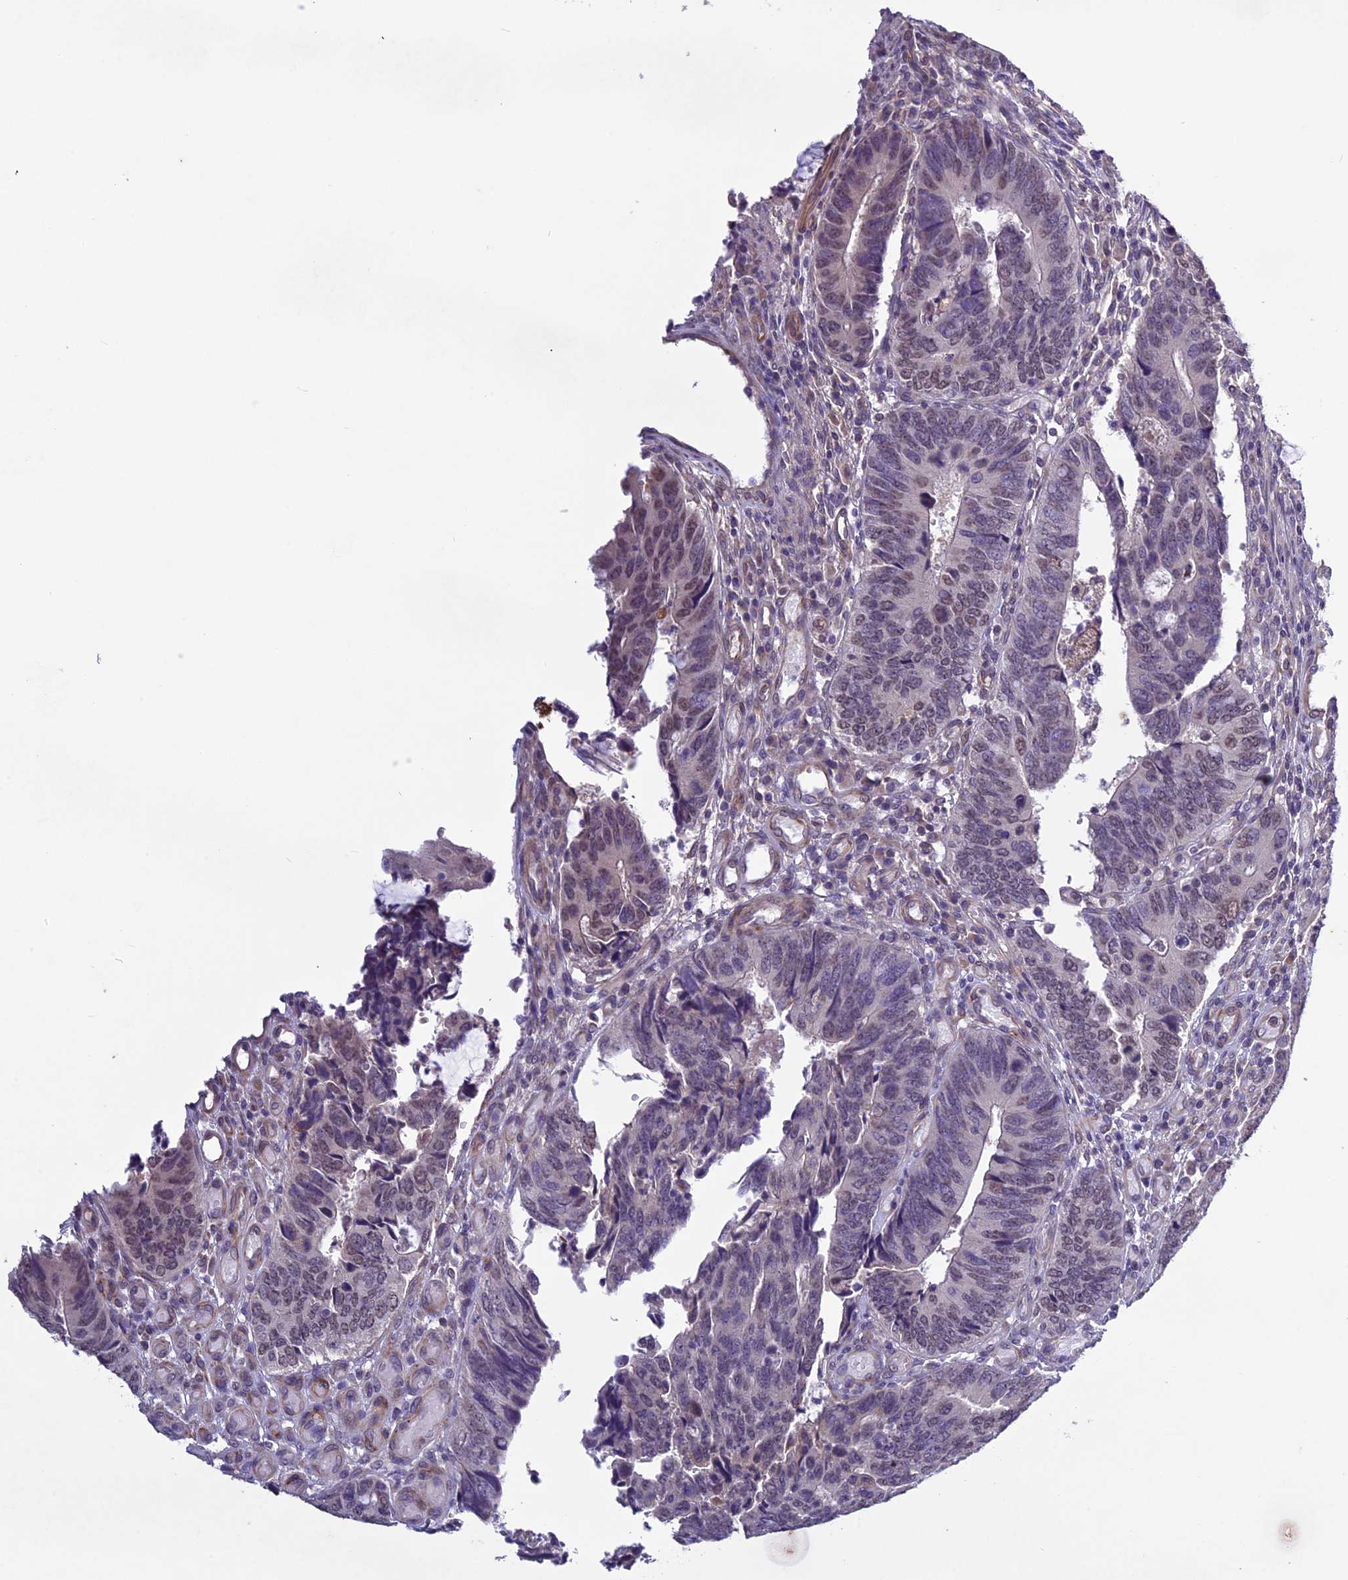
{"staining": {"intensity": "weak", "quantity": "25%-75%", "location": "nuclear"}, "tissue": "colorectal cancer", "cell_type": "Tumor cells", "image_type": "cancer", "snomed": [{"axis": "morphology", "description": "Adenocarcinoma, NOS"}, {"axis": "topography", "description": "Colon"}], "caption": "Immunohistochemical staining of colorectal cancer (adenocarcinoma) reveals weak nuclear protein staining in approximately 25%-75% of tumor cells.", "gene": "C3orf70", "patient": {"sex": "male", "age": 87}}